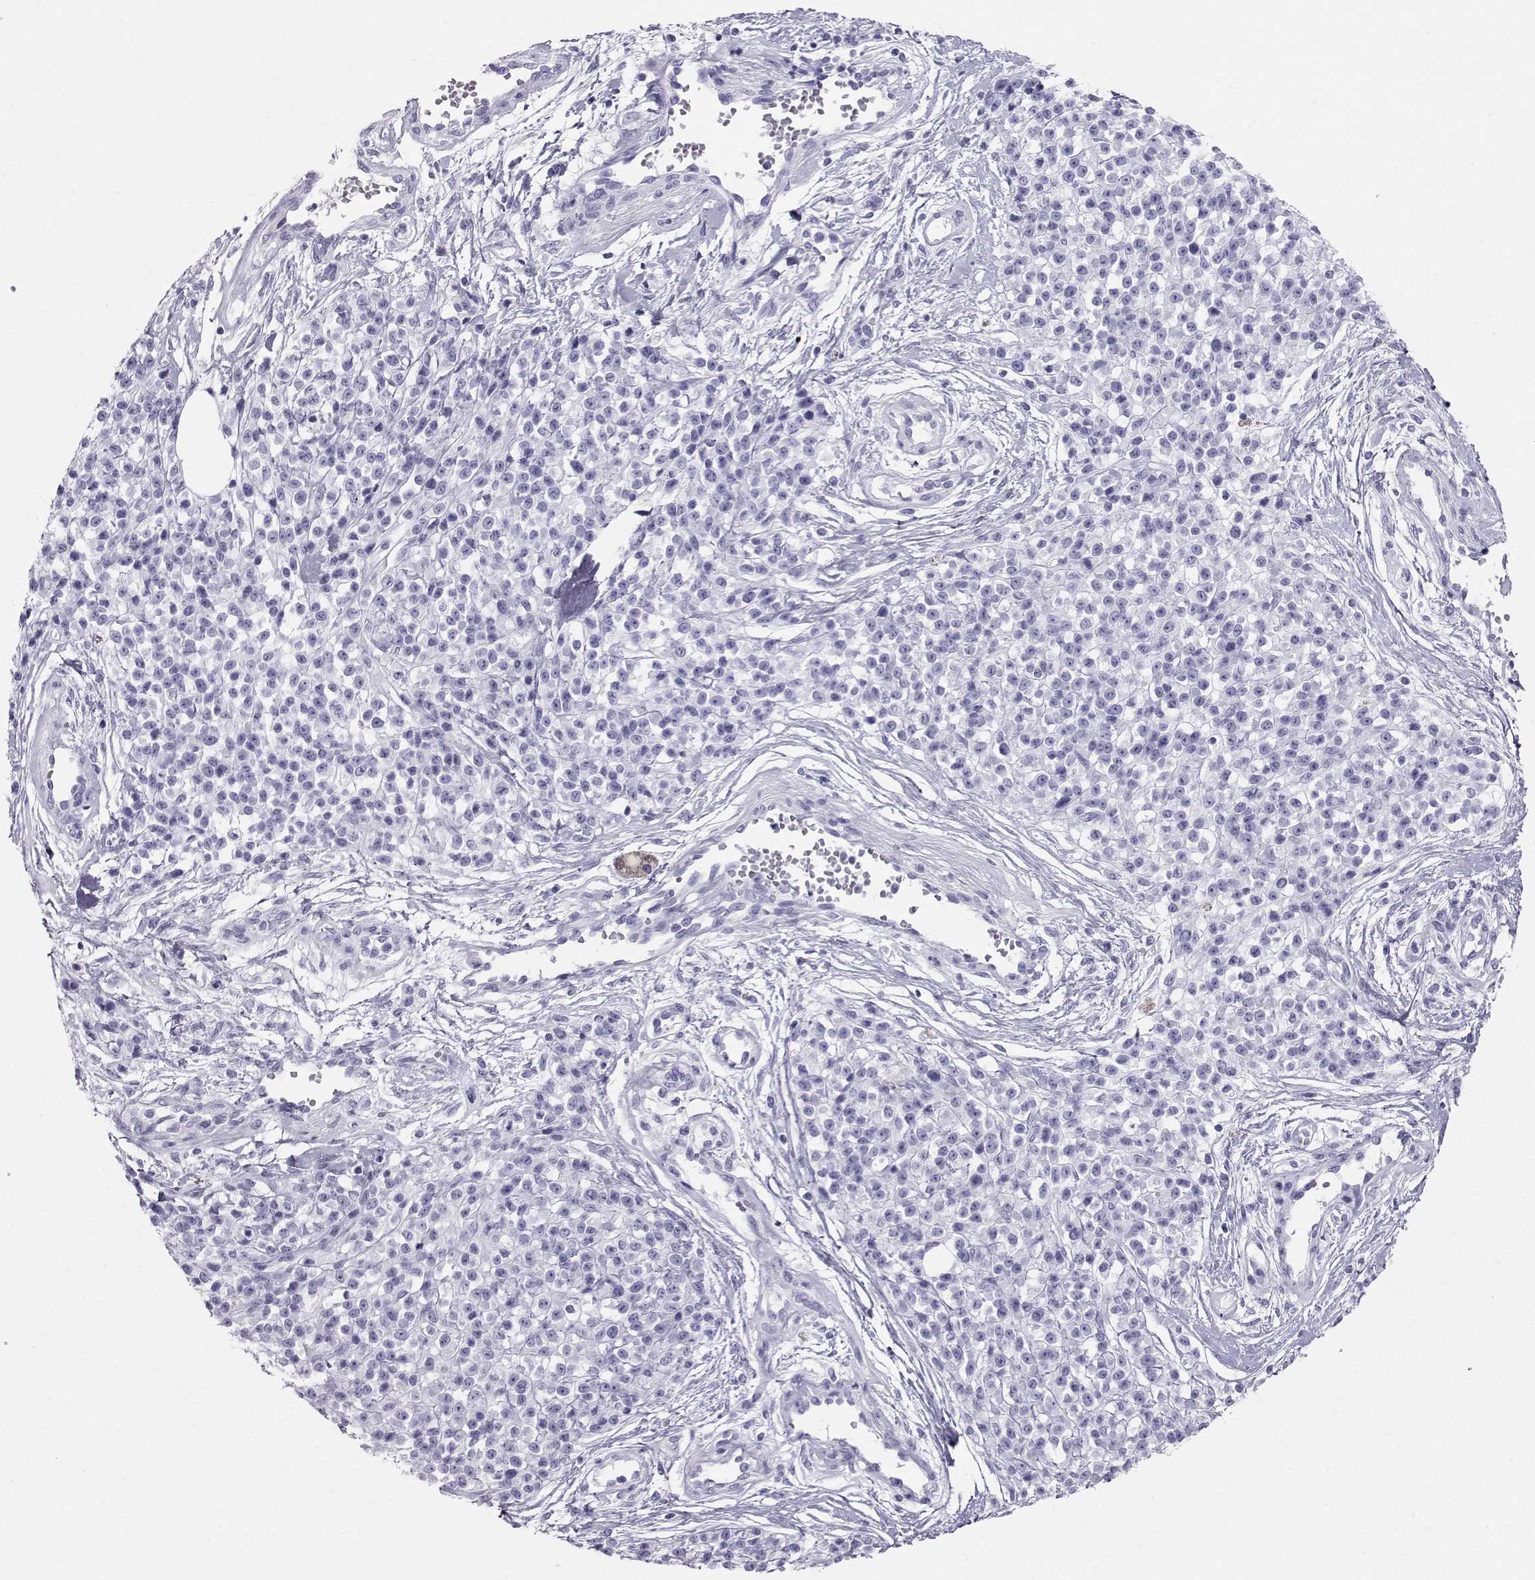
{"staining": {"intensity": "negative", "quantity": "none", "location": "none"}, "tissue": "melanoma", "cell_type": "Tumor cells", "image_type": "cancer", "snomed": [{"axis": "morphology", "description": "Malignant melanoma, NOS"}, {"axis": "topography", "description": "Skin"}, {"axis": "topography", "description": "Skin of trunk"}], "caption": "Image shows no protein staining in tumor cells of melanoma tissue.", "gene": "RD3", "patient": {"sex": "male", "age": 74}}